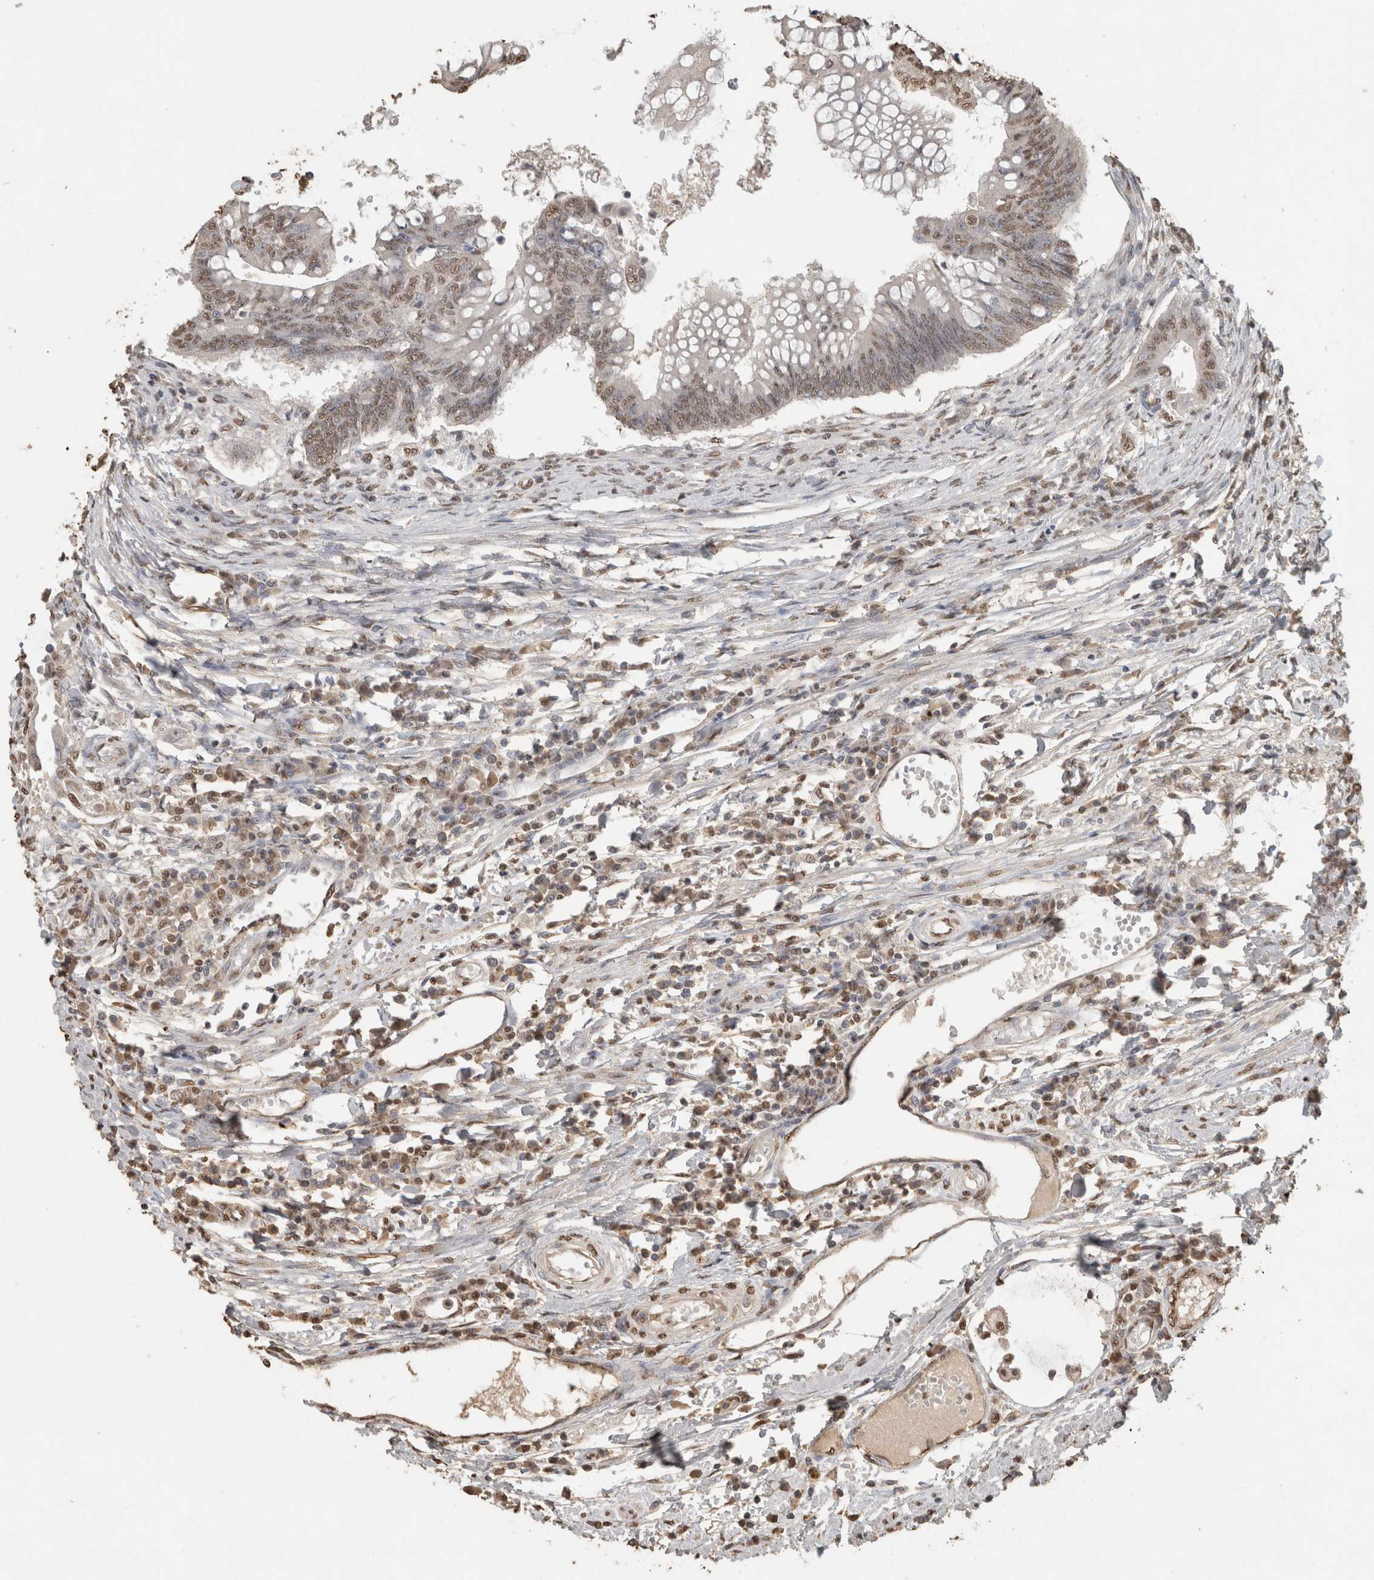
{"staining": {"intensity": "moderate", "quantity": ">75%", "location": "nuclear"}, "tissue": "colorectal cancer", "cell_type": "Tumor cells", "image_type": "cancer", "snomed": [{"axis": "morphology", "description": "Adenoma, NOS"}, {"axis": "morphology", "description": "Adenocarcinoma, NOS"}, {"axis": "topography", "description": "Colon"}], "caption": "DAB (3,3'-diaminobenzidine) immunohistochemical staining of human colorectal adenoma reveals moderate nuclear protein positivity in approximately >75% of tumor cells. The protein of interest is stained brown, and the nuclei are stained in blue (DAB IHC with brightfield microscopy, high magnification).", "gene": "HAND2", "patient": {"sex": "male", "age": 79}}